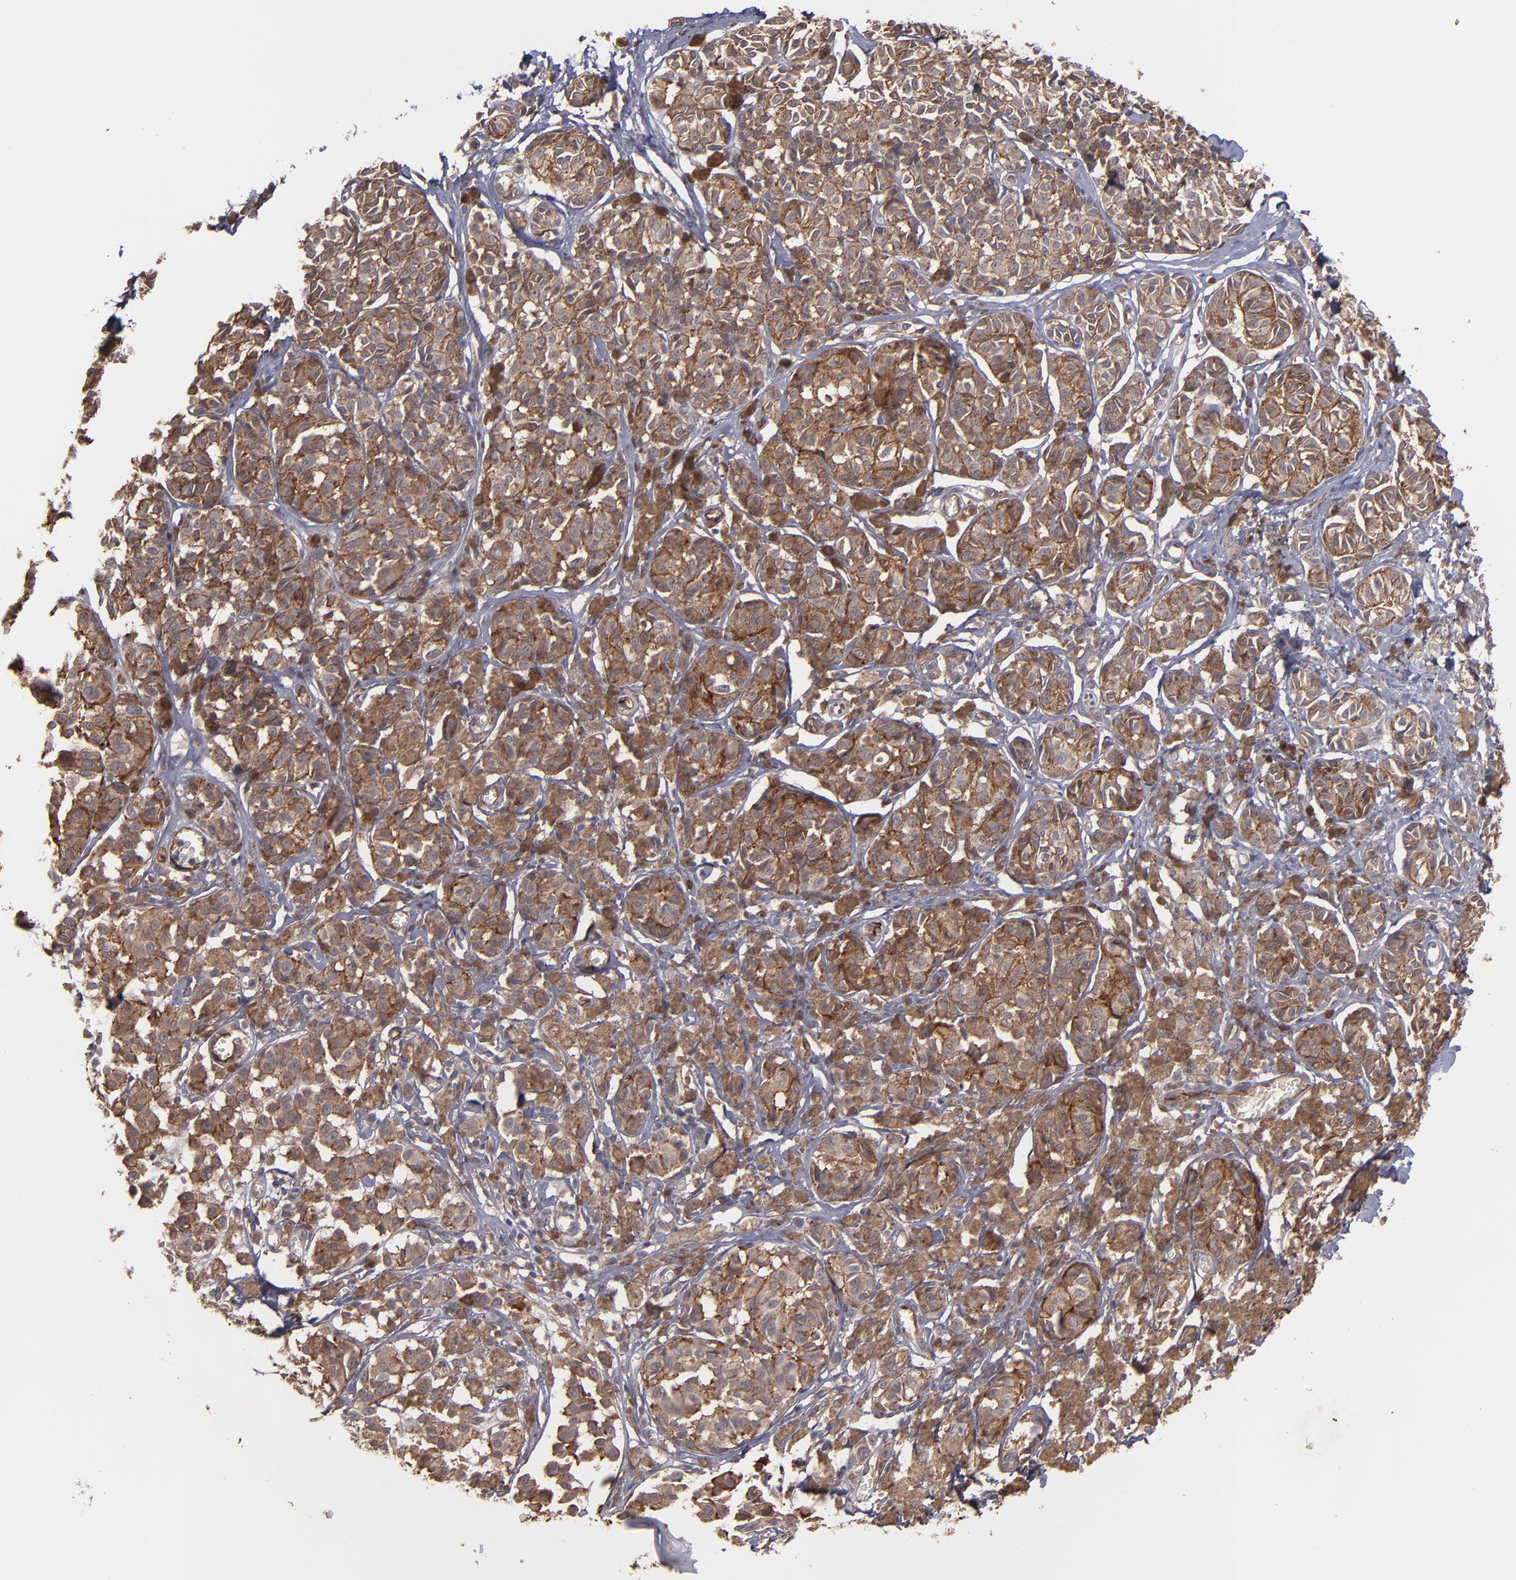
{"staining": {"intensity": "moderate", "quantity": ">75%", "location": "cytoplasmic/membranous"}, "tissue": "melanoma", "cell_type": "Tumor cells", "image_type": "cancer", "snomed": [{"axis": "morphology", "description": "Malignant melanoma, NOS"}, {"axis": "topography", "description": "Skin"}], "caption": "Brown immunohistochemical staining in malignant melanoma displays moderate cytoplasmic/membranous staining in approximately >75% of tumor cells. (brown staining indicates protein expression, while blue staining denotes nuclei).", "gene": "ICAM1", "patient": {"sex": "male", "age": 76}}